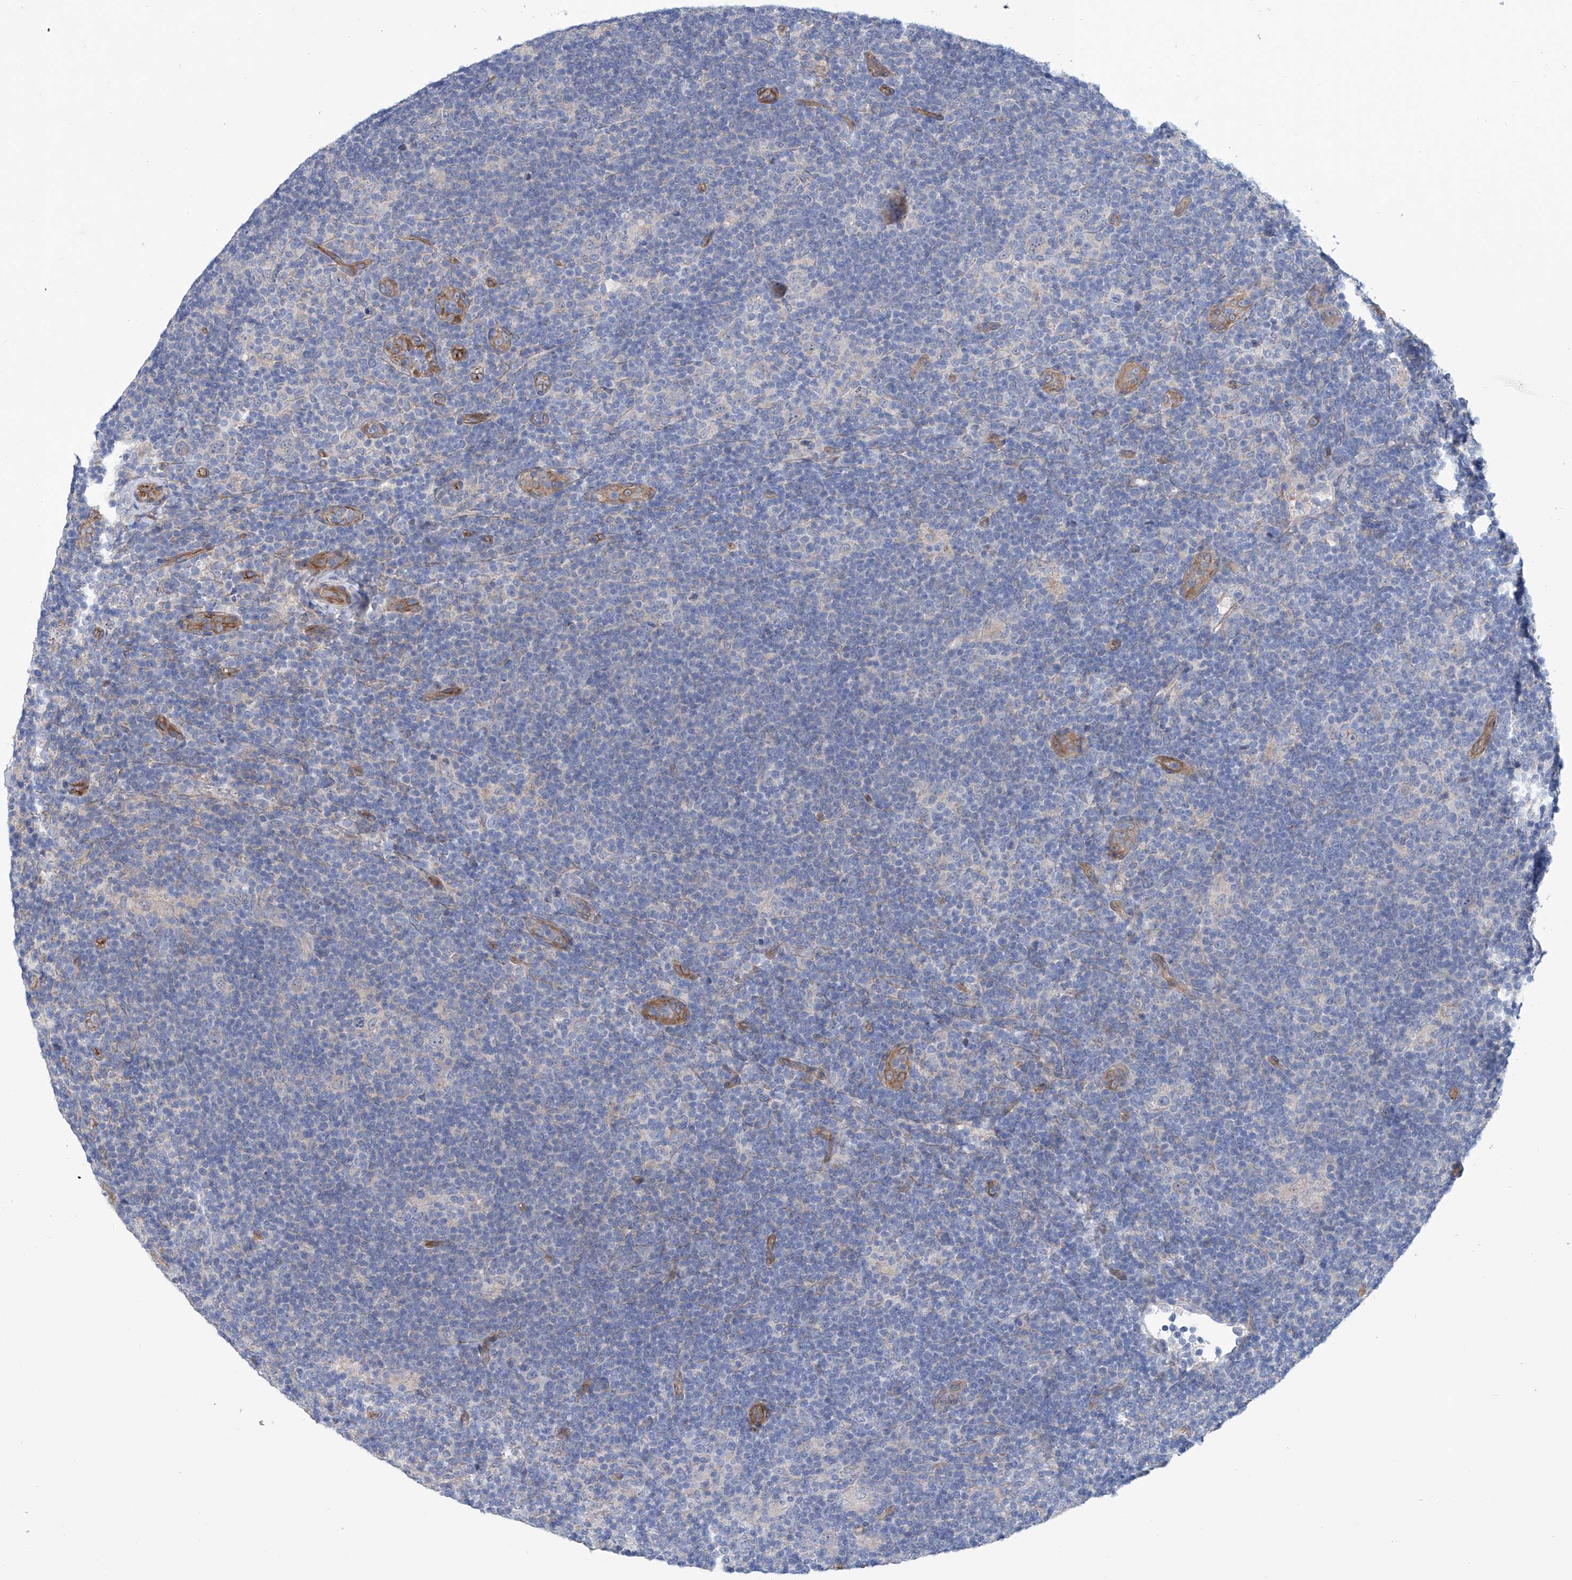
{"staining": {"intensity": "negative", "quantity": "none", "location": "none"}, "tissue": "lymphoma", "cell_type": "Tumor cells", "image_type": "cancer", "snomed": [{"axis": "morphology", "description": "Hodgkin's disease, NOS"}, {"axis": "topography", "description": "Lymph node"}], "caption": "This is a photomicrograph of immunohistochemistry (IHC) staining of lymphoma, which shows no staining in tumor cells. (Stains: DAB IHC with hematoxylin counter stain, Microscopy: brightfield microscopy at high magnification).", "gene": "TNN", "patient": {"sex": "female", "age": 57}}